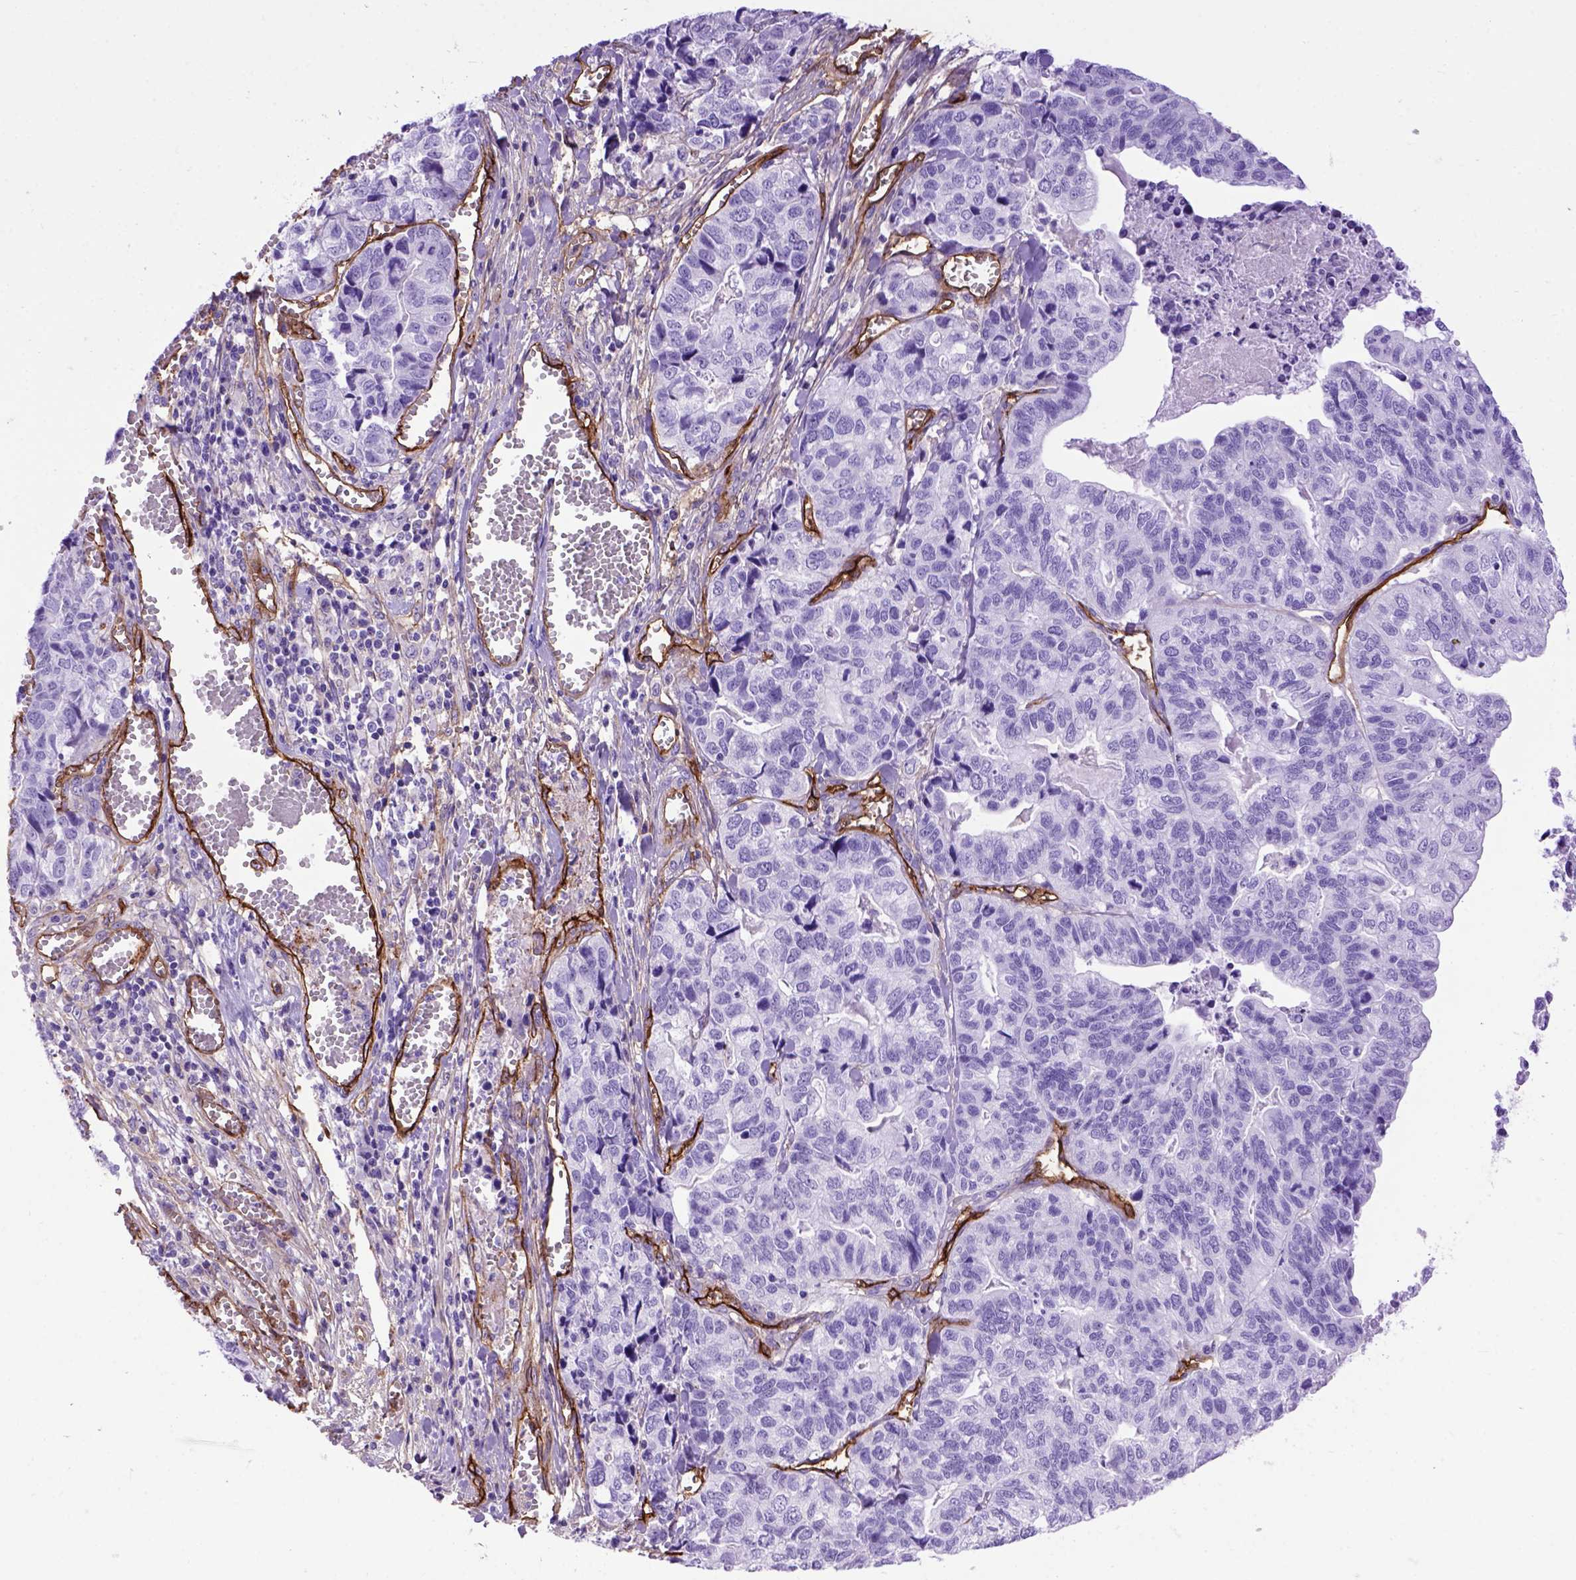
{"staining": {"intensity": "negative", "quantity": "none", "location": "none"}, "tissue": "stomach cancer", "cell_type": "Tumor cells", "image_type": "cancer", "snomed": [{"axis": "morphology", "description": "Adenocarcinoma, NOS"}, {"axis": "topography", "description": "Stomach, upper"}], "caption": "IHC micrograph of human stomach cancer stained for a protein (brown), which exhibits no positivity in tumor cells.", "gene": "ENG", "patient": {"sex": "female", "age": 67}}